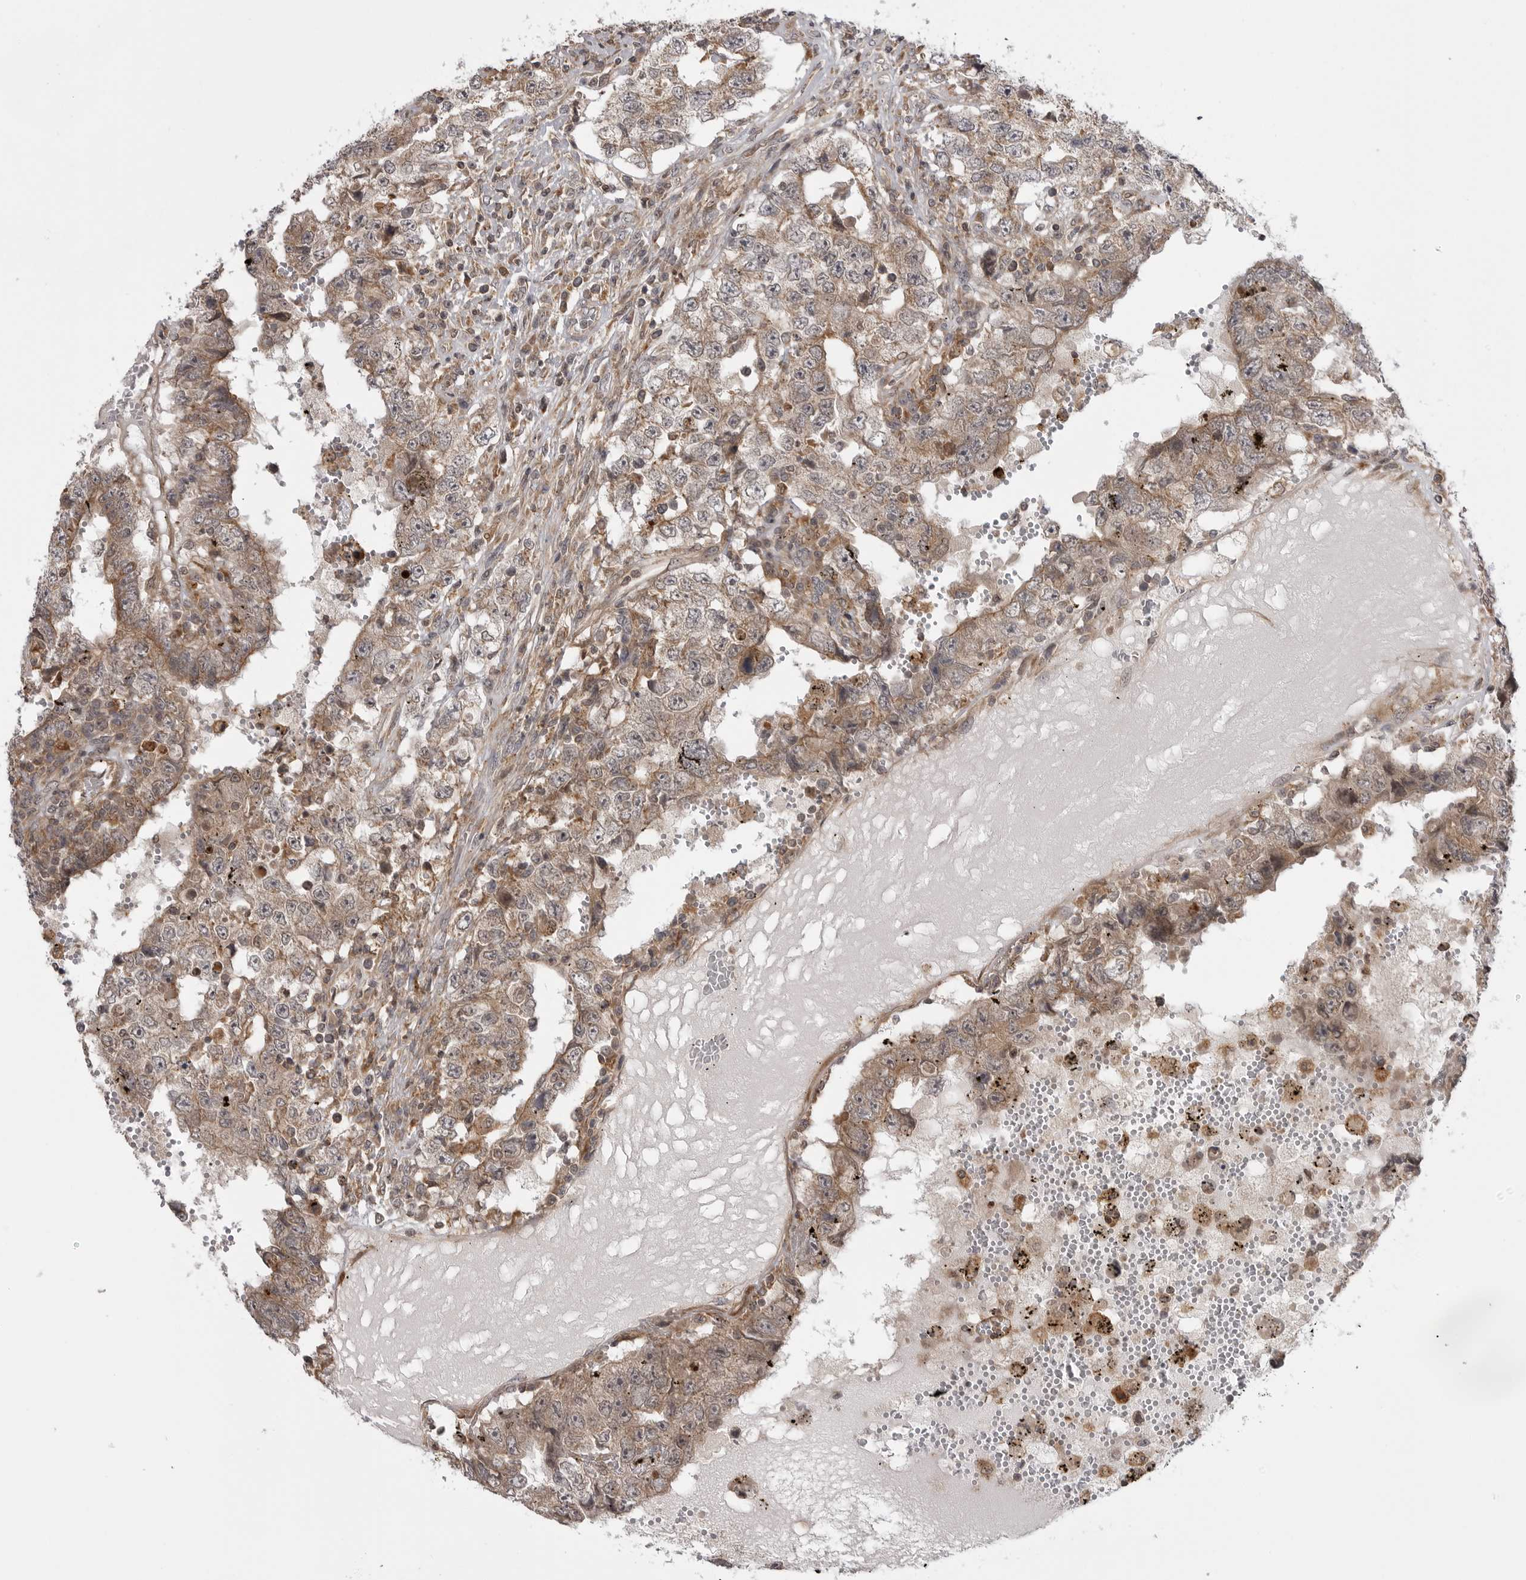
{"staining": {"intensity": "weak", "quantity": ">75%", "location": "cytoplasmic/membranous"}, "tissue": "testis cancer", "cell_type": "Tumor cells", "image_type": "cancer", "snomed": [{"axis": "morphology", "description": "Carcinoma, Embryonal, NOS"}, {"axis": "topography", "description": "Testis"}], "caption": "Embryonal carcinoma (testis) was stained to show a protein in brown. There is low levels of weak cytoplasmic/membranous positivity in approximately >75% of tumor cells.", "gene": "LRRC45", "patient": {"sex": "male", "age": 26}}